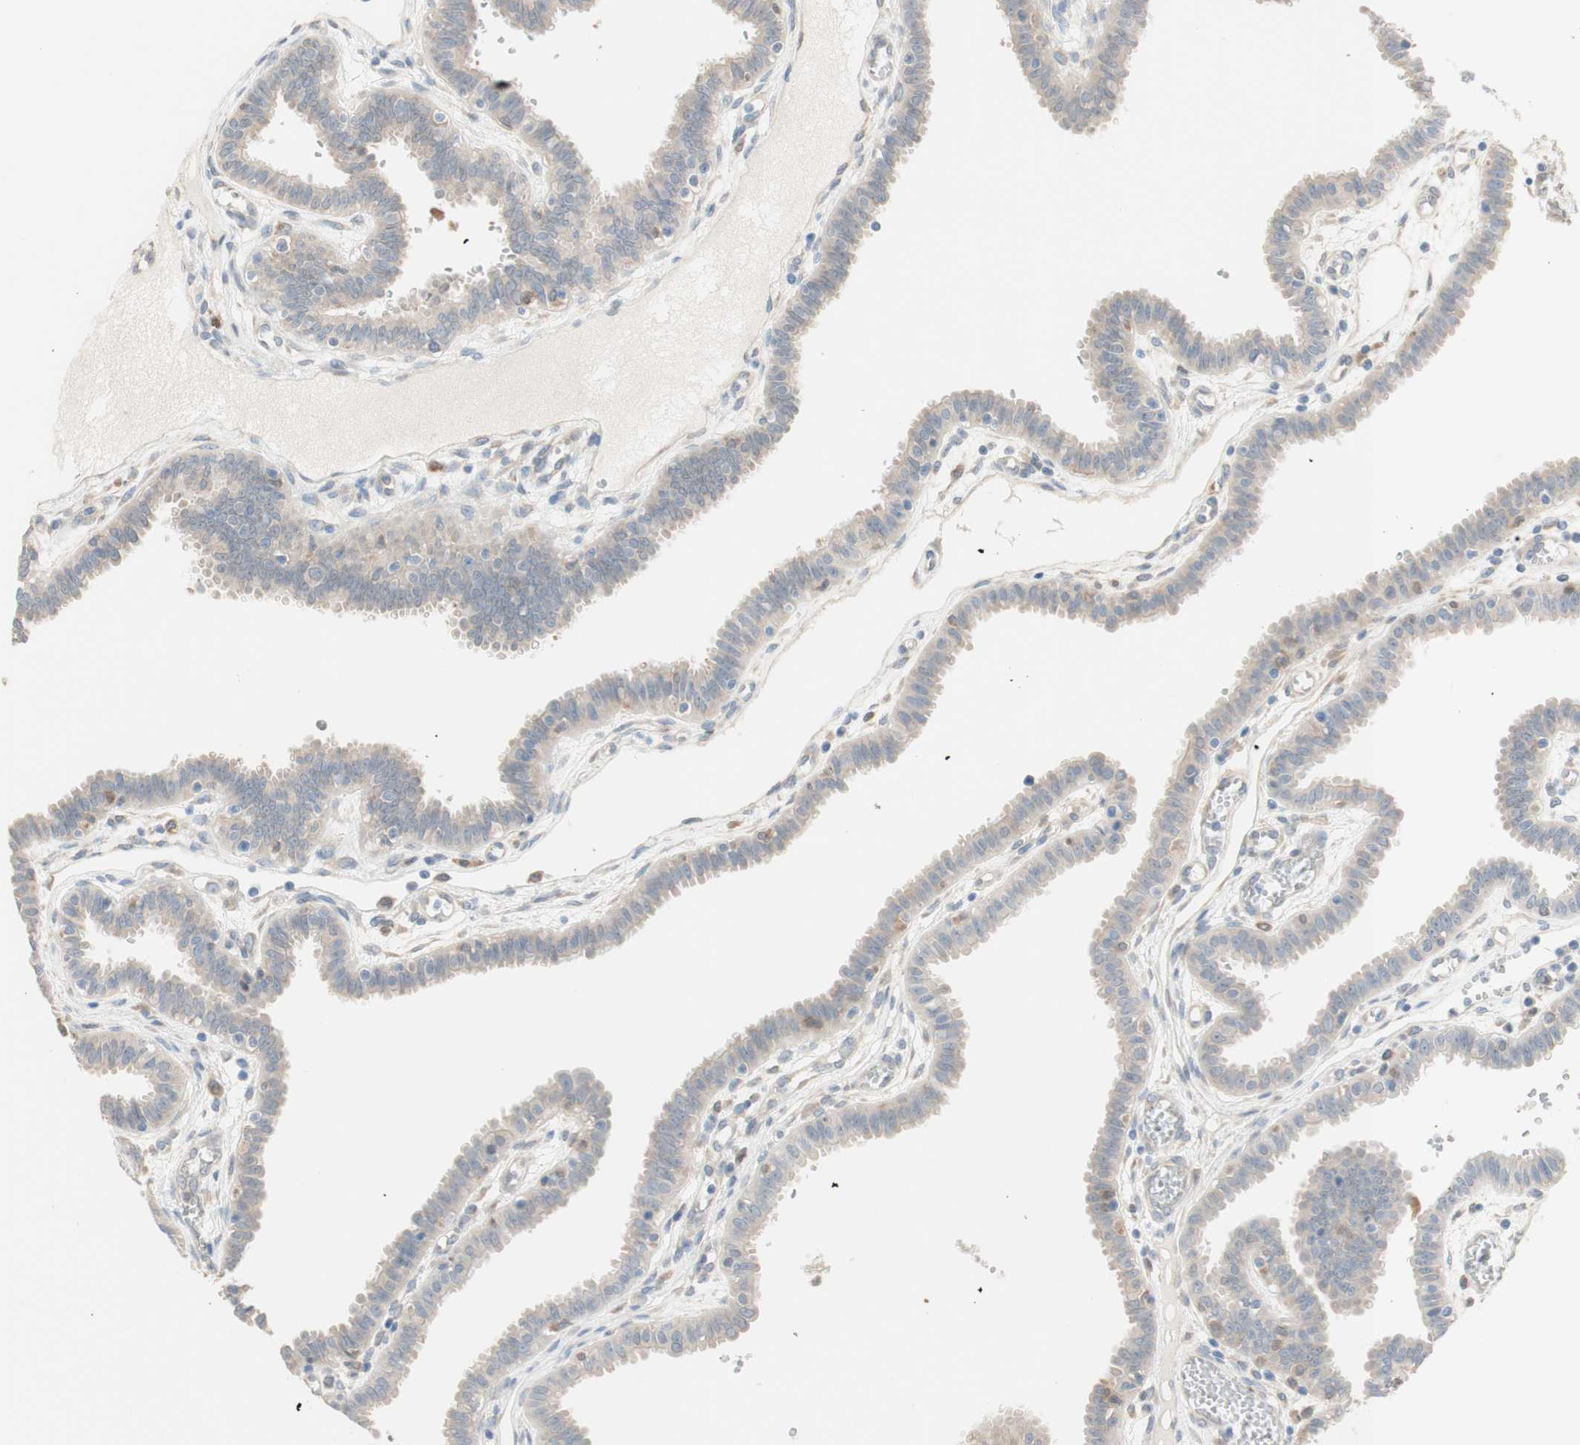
{"staining": {"intensity": "weak", "quantity": ">75%", "location": "cytoplasmic/membranous"}, "tissue": "fallopian tube", "cell_type": "Glandular cells", "image_type": "normal", "snomed": [{"axis": "morphology", "description": "Normal tissue, NOS"}, {"axis": "topography", "description": "Fallopian tube"}], "caption": "The micrograph demonstrates staining of normal fallopian tube, revealing weak cytoplasmic/membranous protein expression (brown color) within glandular cells.", "gene": "COMT", "patient": {"sex": "female", "age": 32}}